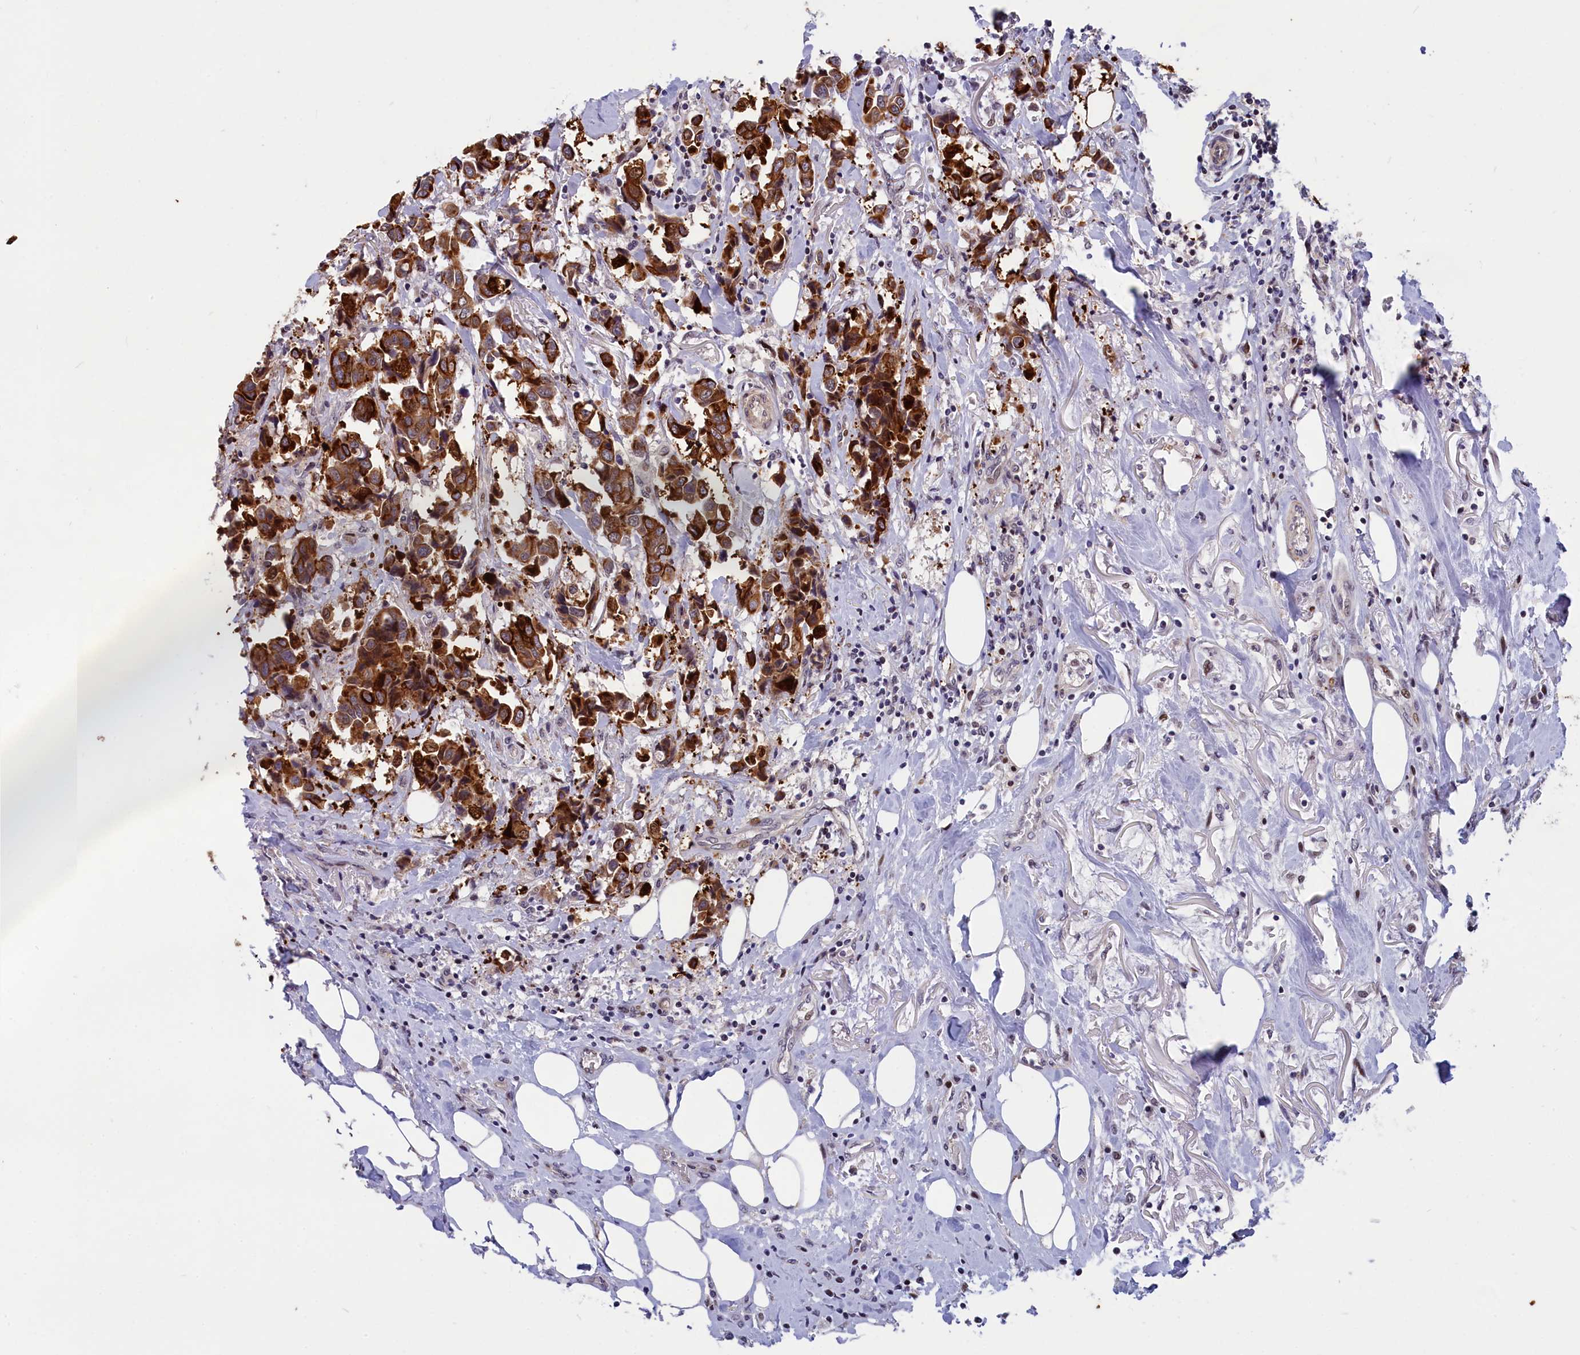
{"staining": {"intensity": "strong", "quantity": ">75%", "location": "cytoplasmic/membranous"}, "tissue": "breast cancer", "cell_type": "Tumor cells", "image_type": "cancer", "snomed": [{"axis": "morphology", "description": "Duct carcinoma"}, {"axis": "topography", "description": "Breast"}], "caption": "Immunohistochemical staining of human breast cancer (infiltrating ductal carcinoma) shows high levels of strong cytoplasmic/membranous staining in about >75% of tumor cells.", "gene": "ANKRD34B", "patient": {"sex": "female", "age": 80}}